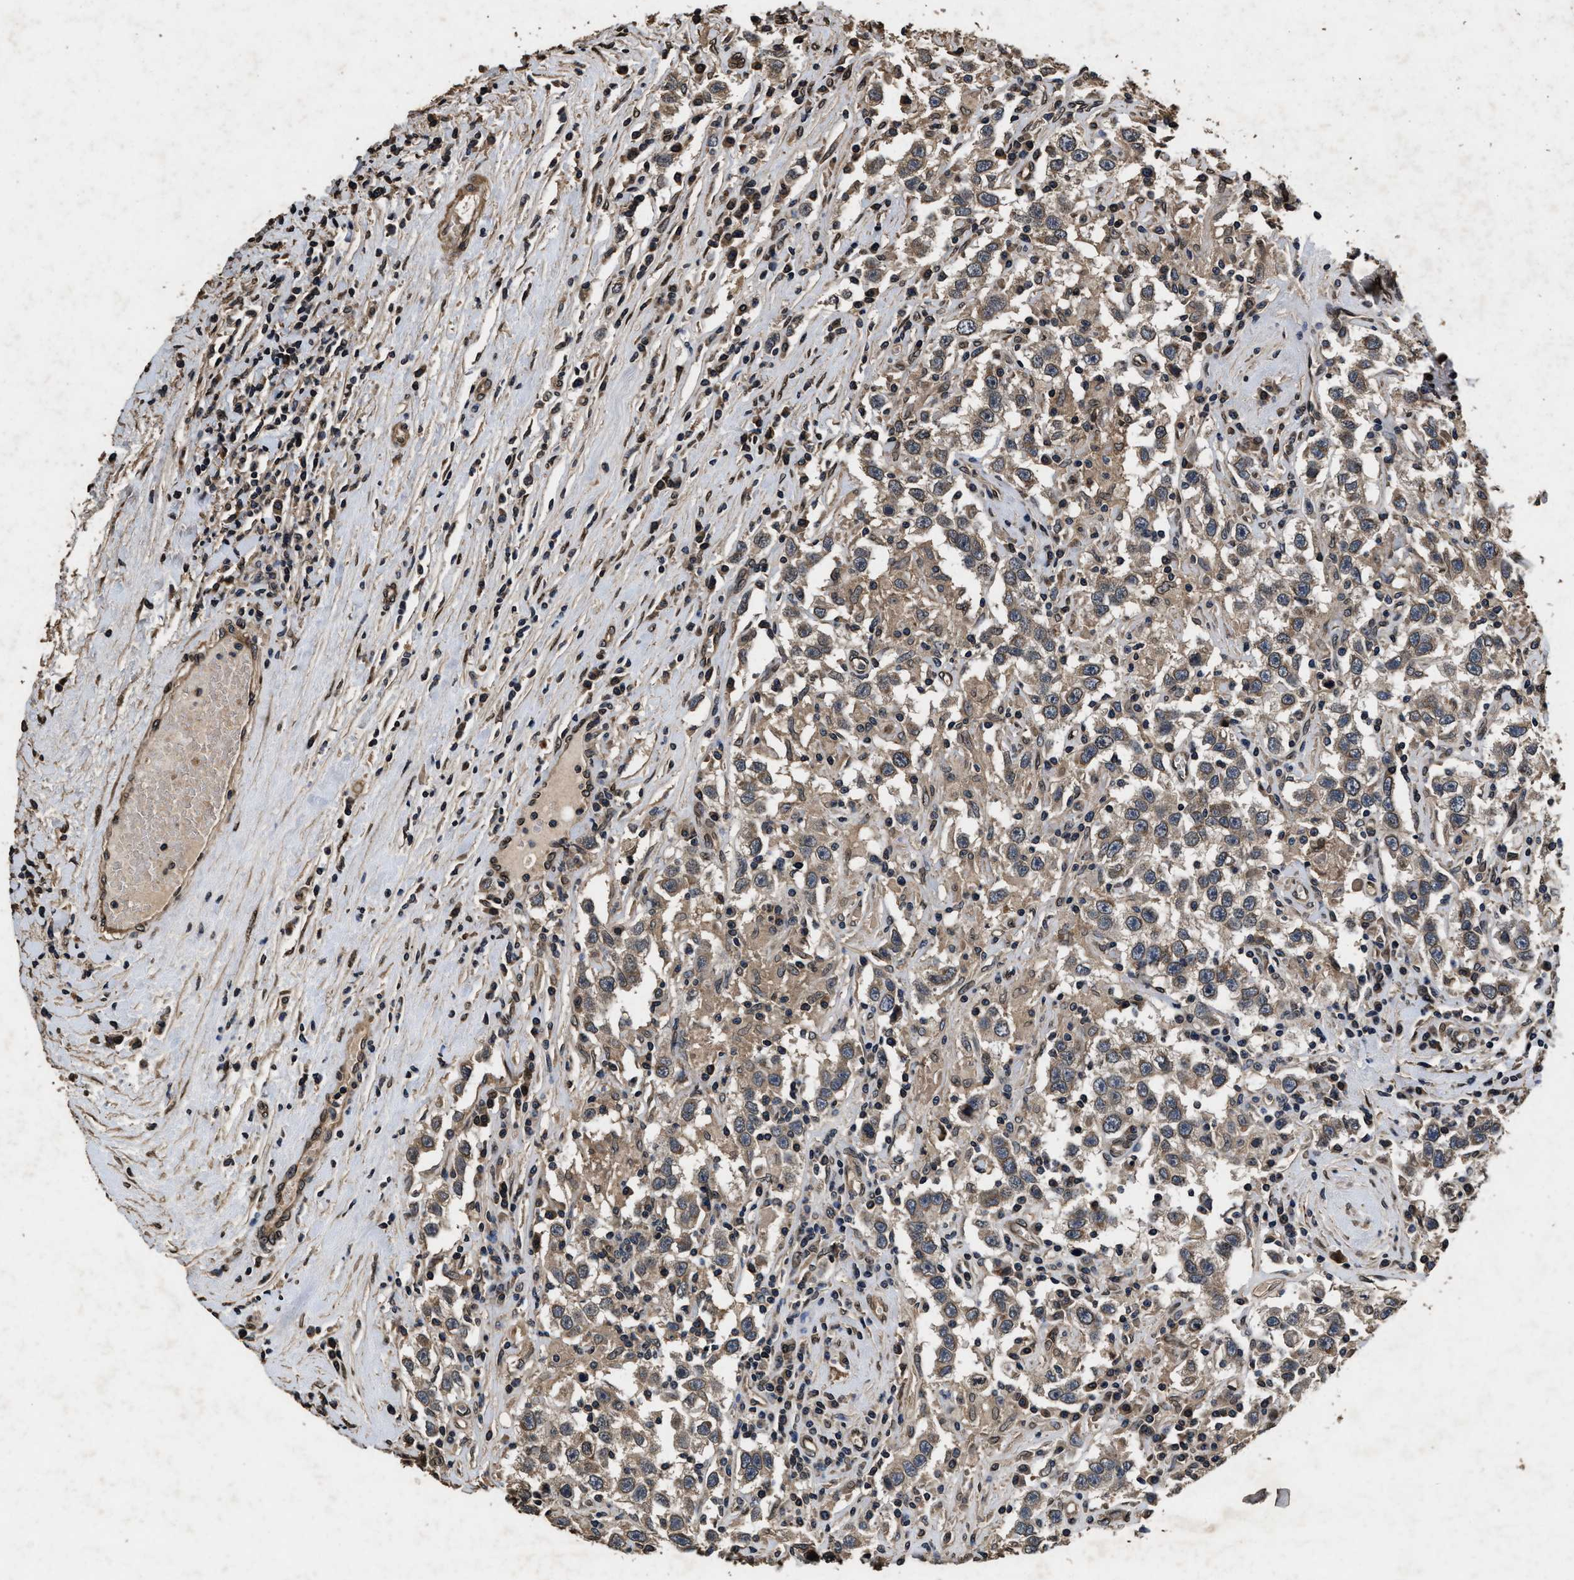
{"staining": {"intensity": "moderate", "quantity": ">75%", "location": "cytoplasmic/membranous"}, "tissue": "testis cancer", "cell_type": "Tumor cells", "image_type": "cancer", "snomed": [{"axis": "morphology", "description": "Seminoma, NOS"}, {"axis": "topography", "description": "Testis"}], "caption": "Brown immunohistochemical staining in human testis cancer shows moderate cytoplasmic/membranous positivity in about >75% of tumor cells. The protein is shown in brown color, while the nuclei are stained blue.", "gene": "ACCS", "patient": {"sex": "male", "age": 41}}